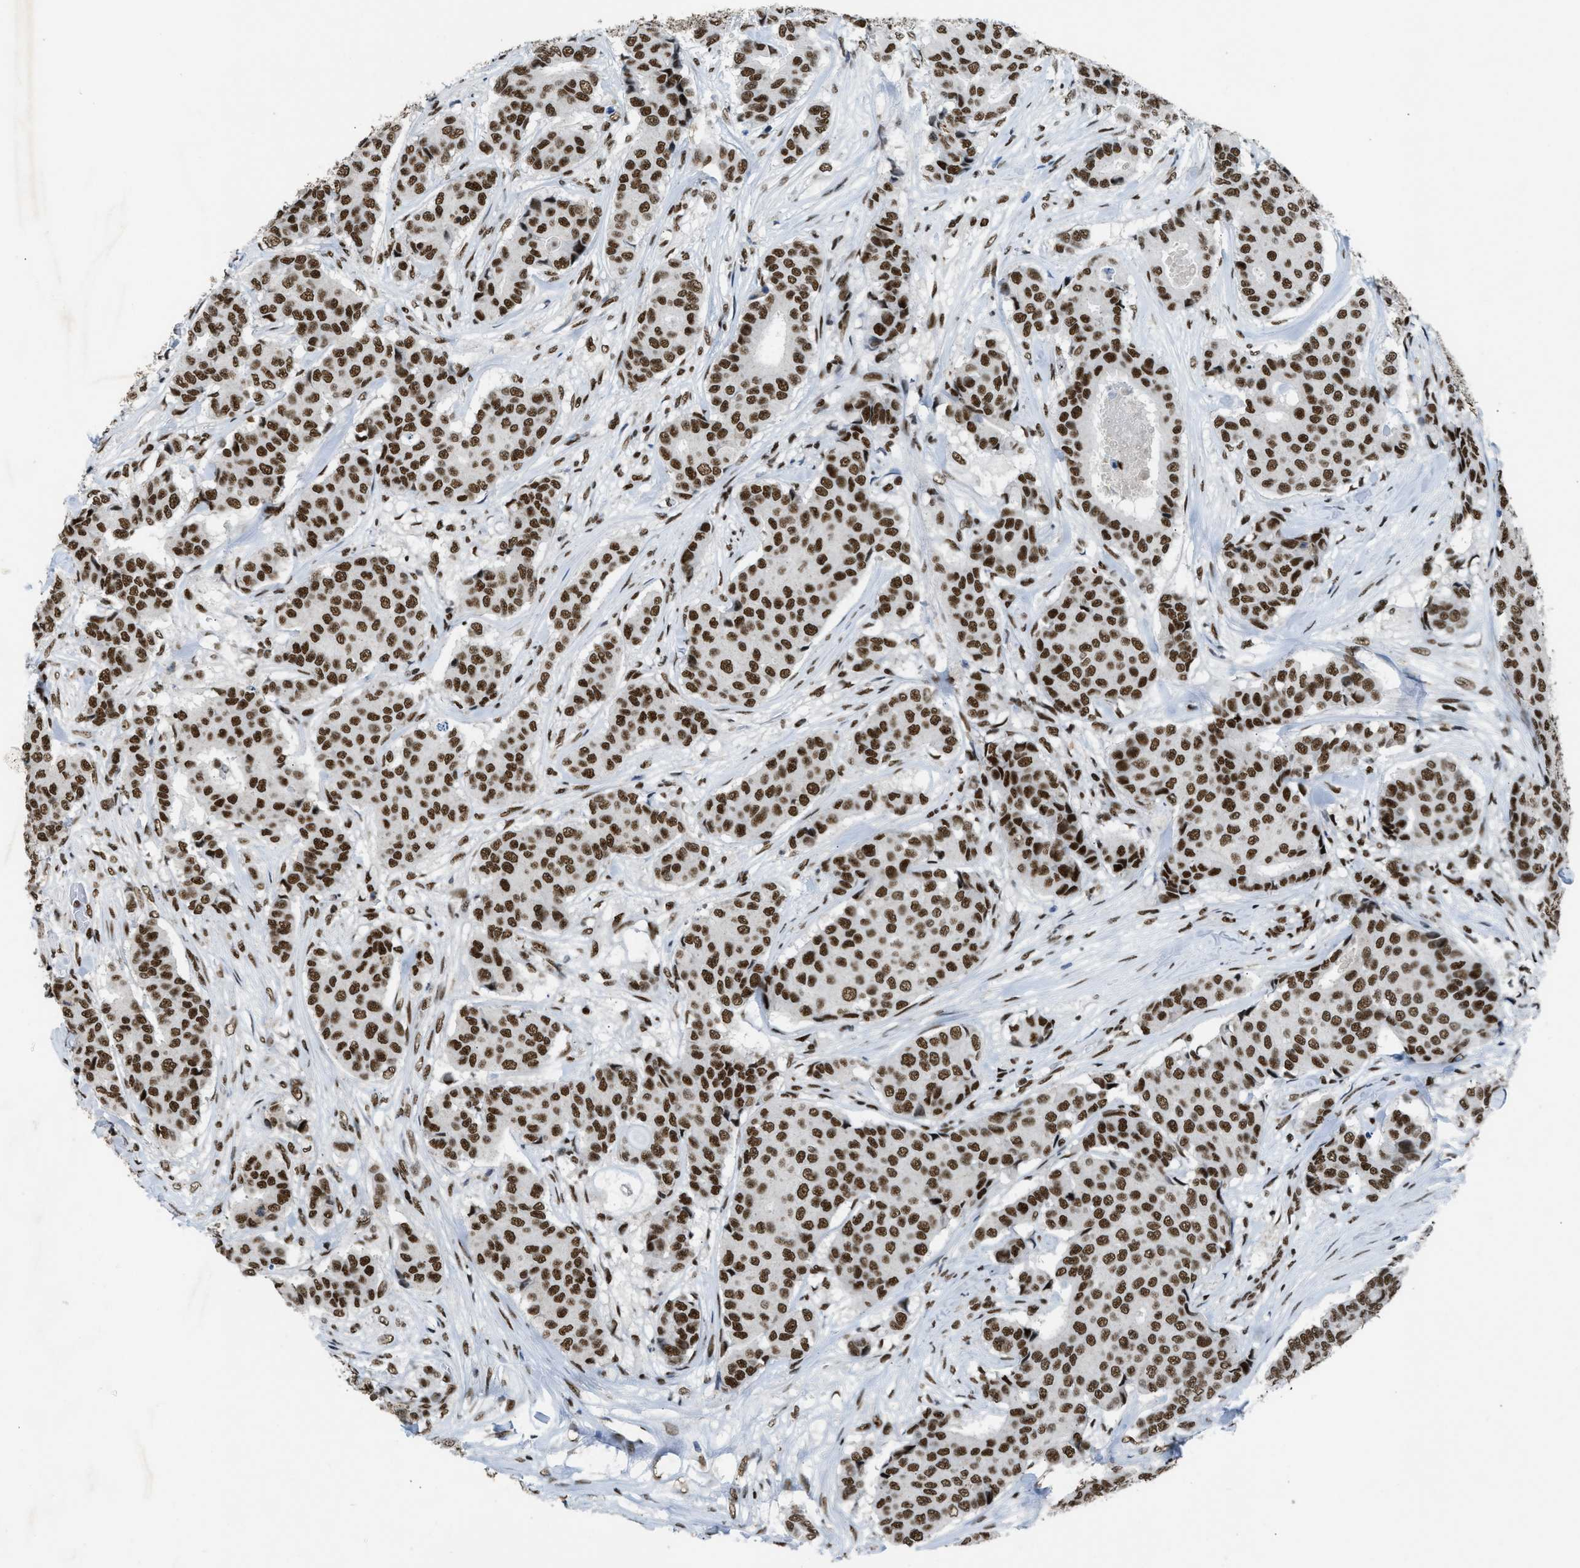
{"staining": {"intensity": "strong", "quantity": ">75%", "location": "nuclear"}, "tissue": "breast cancer", "cell_type": "Tumor cells", "image_type": "cancer", "snomed": [{"axis": "morphology", "description": "Duct carcinoma"}, {"axis": "topography", "description": "Breast"}], "caption": "A brown stain labels strong nuclear expression of a protein in human breast cancer tumor cells. (IHC, brightfield microscopy, high magnification).", "gene": "SCAF4", "patient": {"sex": "female", "age": 75}}